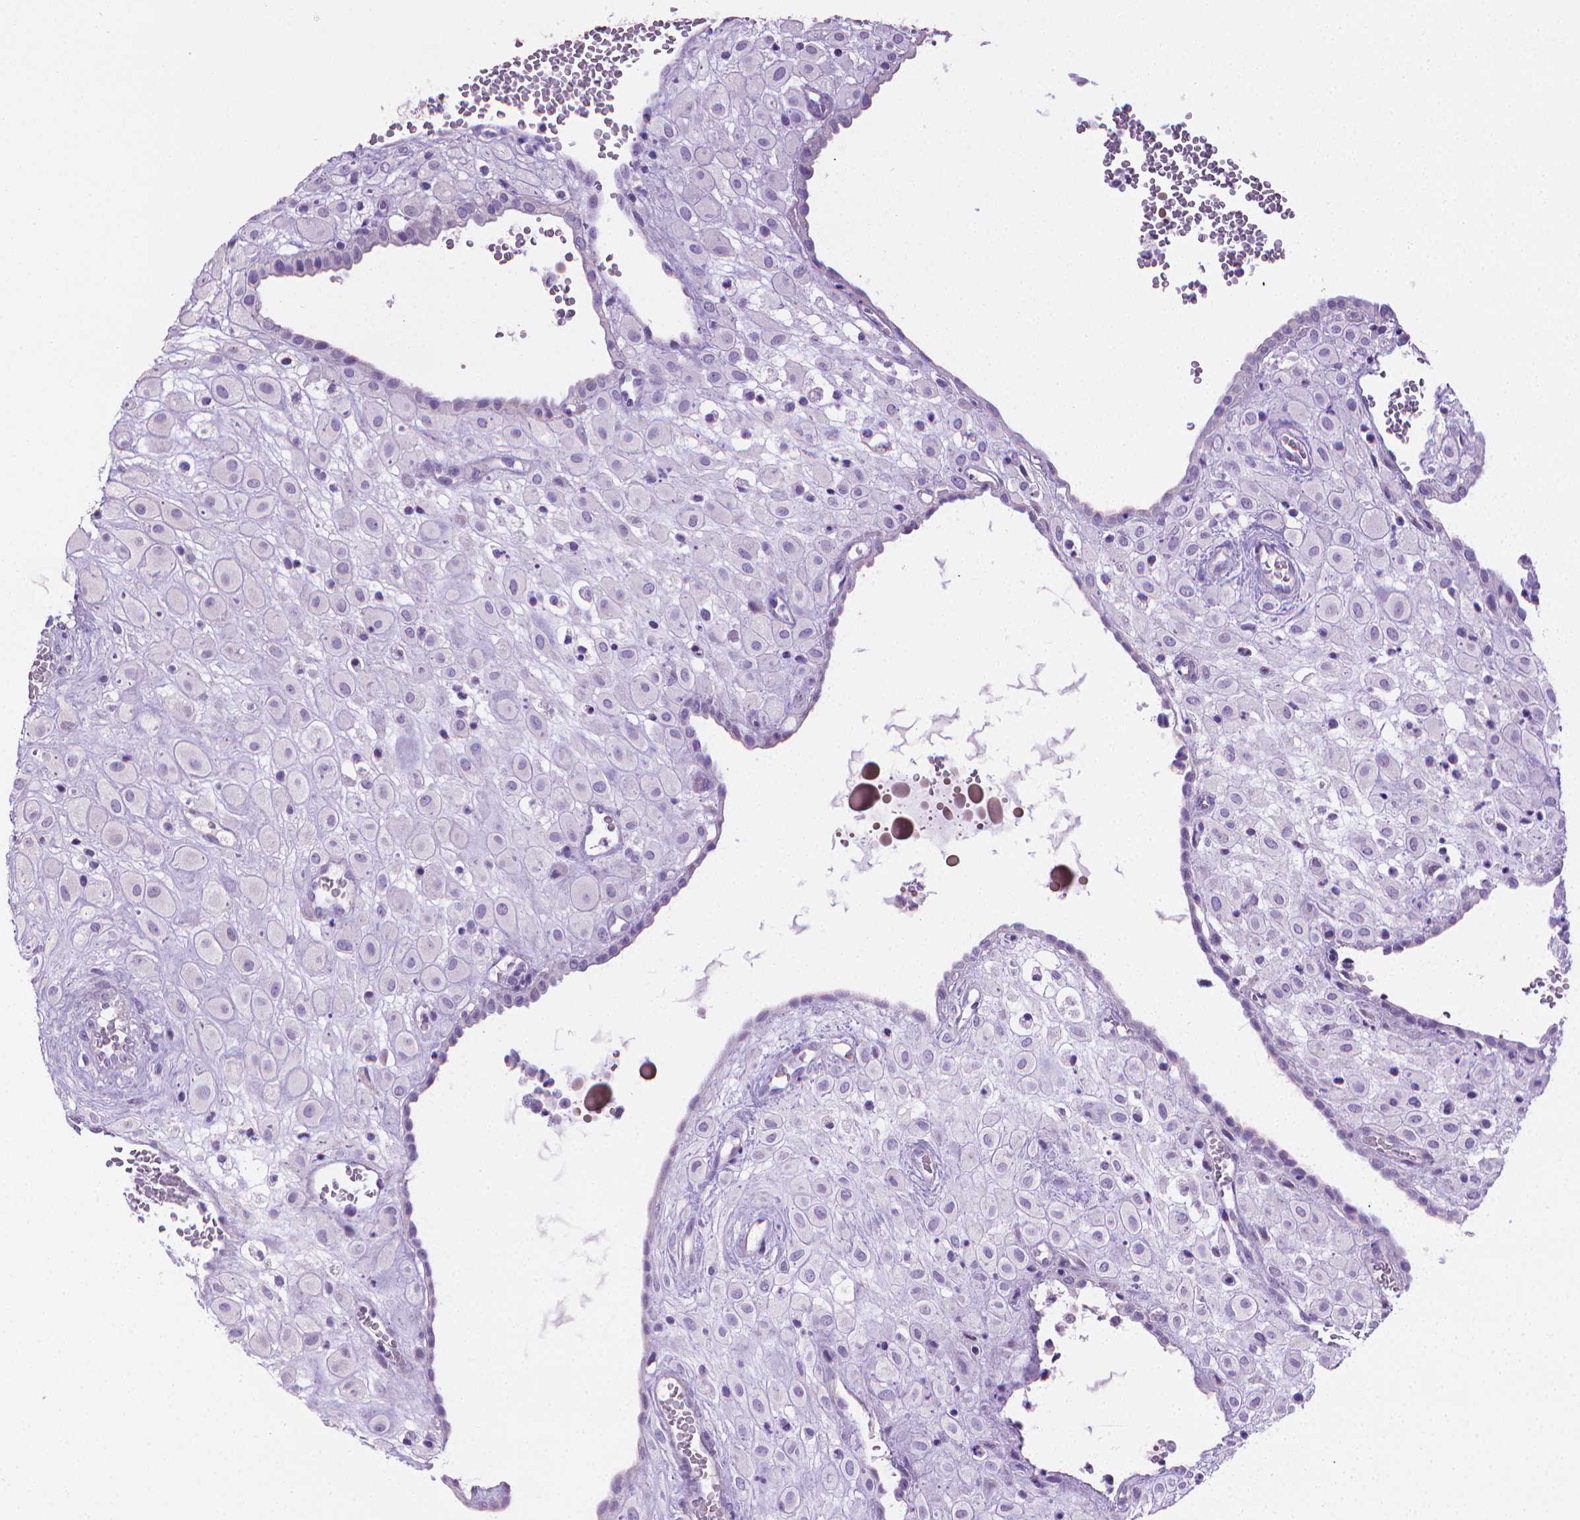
{"staining": {"intensity": "negative", "quantity": "none", "location": "none"}, "tissue": "placenta", "cell_type": "Decidual cells", "image_type": "normal", "snomed": [{"axis": "morphology", "description": "Normal tissue, NOS"}, {"axis": "topography", "description": "Placenta"}], "caption": "DAB immunohistochemical staining of benign human placenta demonstrates no significant expression in decidual cells. (DAB immunohistochemistry (IHC) visualized using brightfield microscopy, high magnification).", "gene": "PNMA2", "patient": {"sex": "female", "age": 24}}